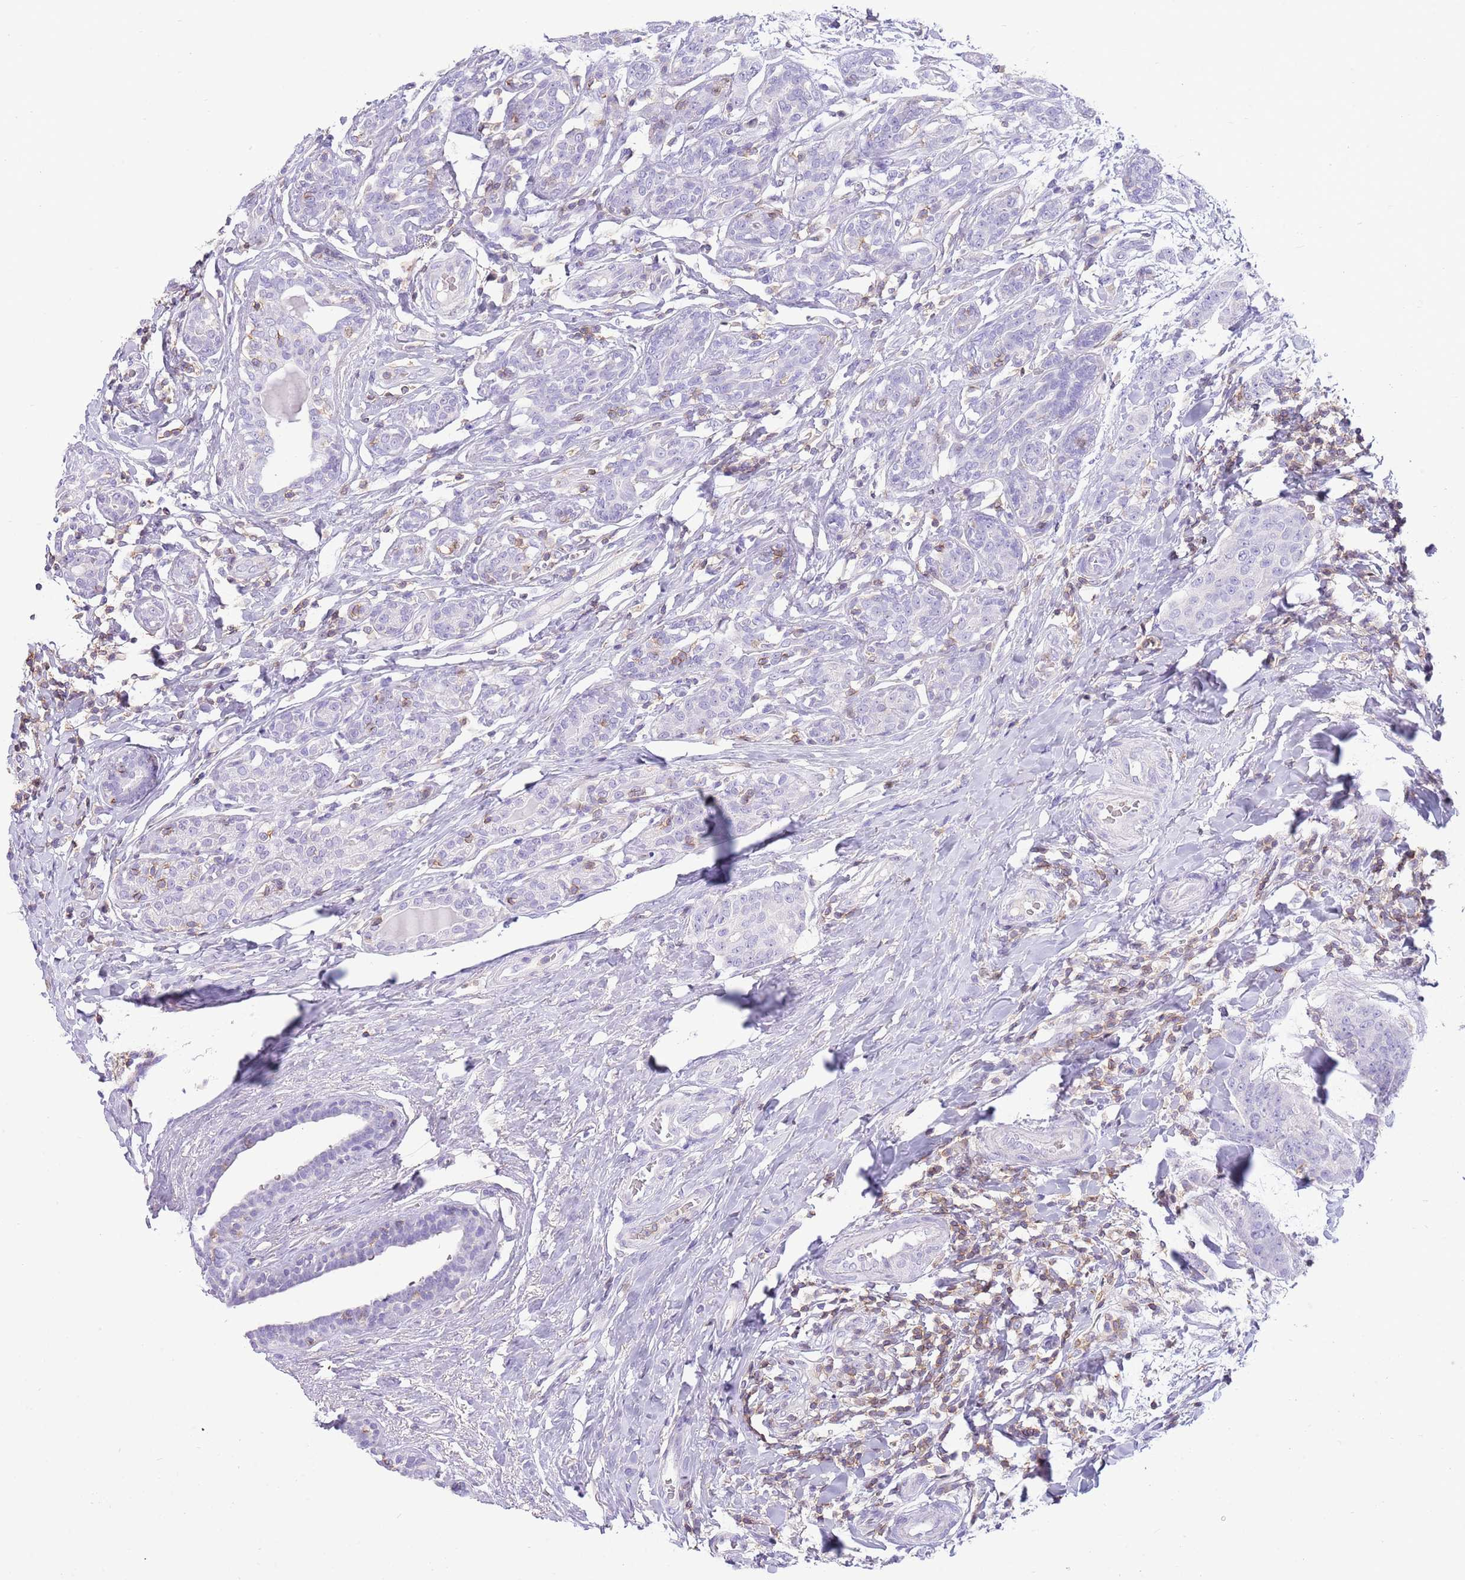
{"staining": {"intensity": "negative", "quantity": "none", "location": "none"}, "tissue": "breast cancer", "cell_type": "Tumor cells", "image_type": "cancer", "snomed": [{"axis": "morphology", "description": "Duct carcinoma"}, {"axis": "topography", "description": "Breast"}], "caption": "There is no significant staining in tumor cells of breast cancer. Nuclei are stained in blue.", "gene": "OR4Q3", "patient": {"sex": "female", "age": 40}}